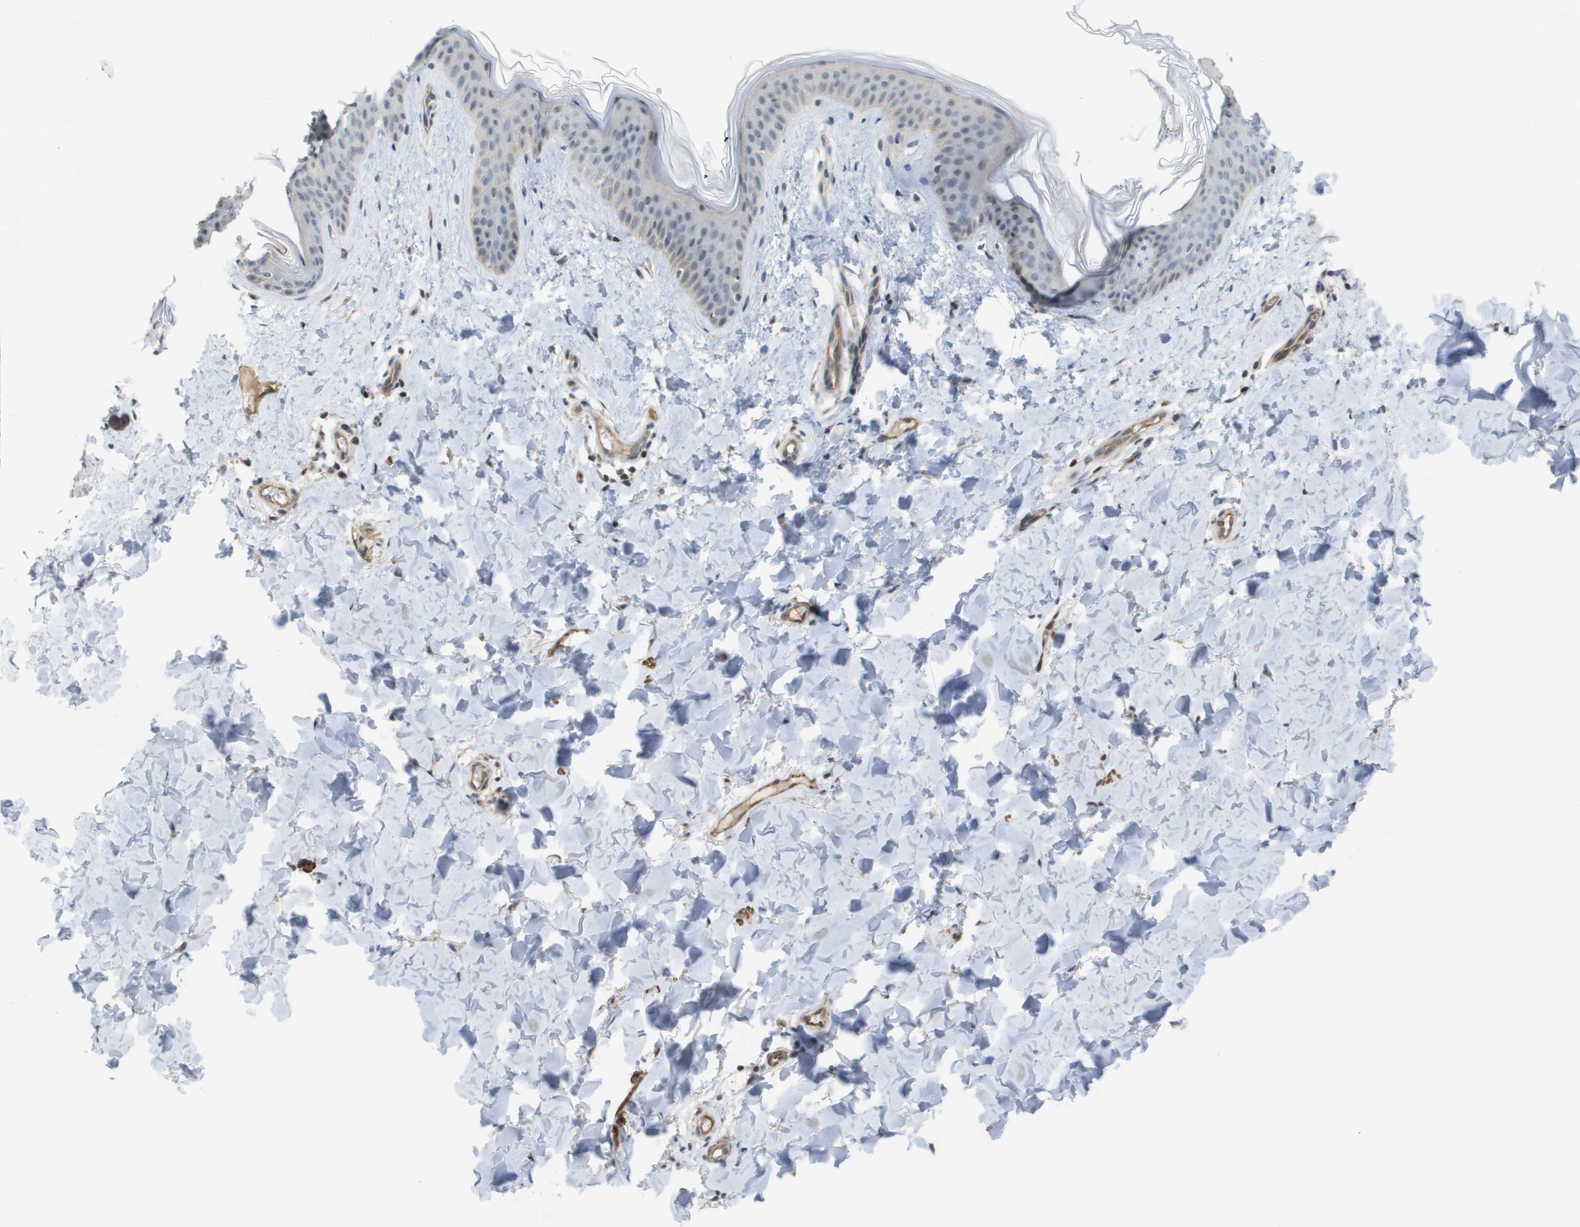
{"staining": {"intensity": "negative", "quantity": "none", "location": "none"}, "tissue": "skin", "cell_type": "Fibroblasts", "image_type": "normal", "snomed": [{"axis": "morphology", "description": "Normal tissue, NOS"}, {"axis": "topography", "description": "Skin"}], "caption": "A histopathology image of human skin is negative for staining in fibroblasts. (DAB immunohistochemistry (IHC) with hematoxylin counter stain).", "gene": "RNF112", "patient": {"sex": "female", "age": 17}}